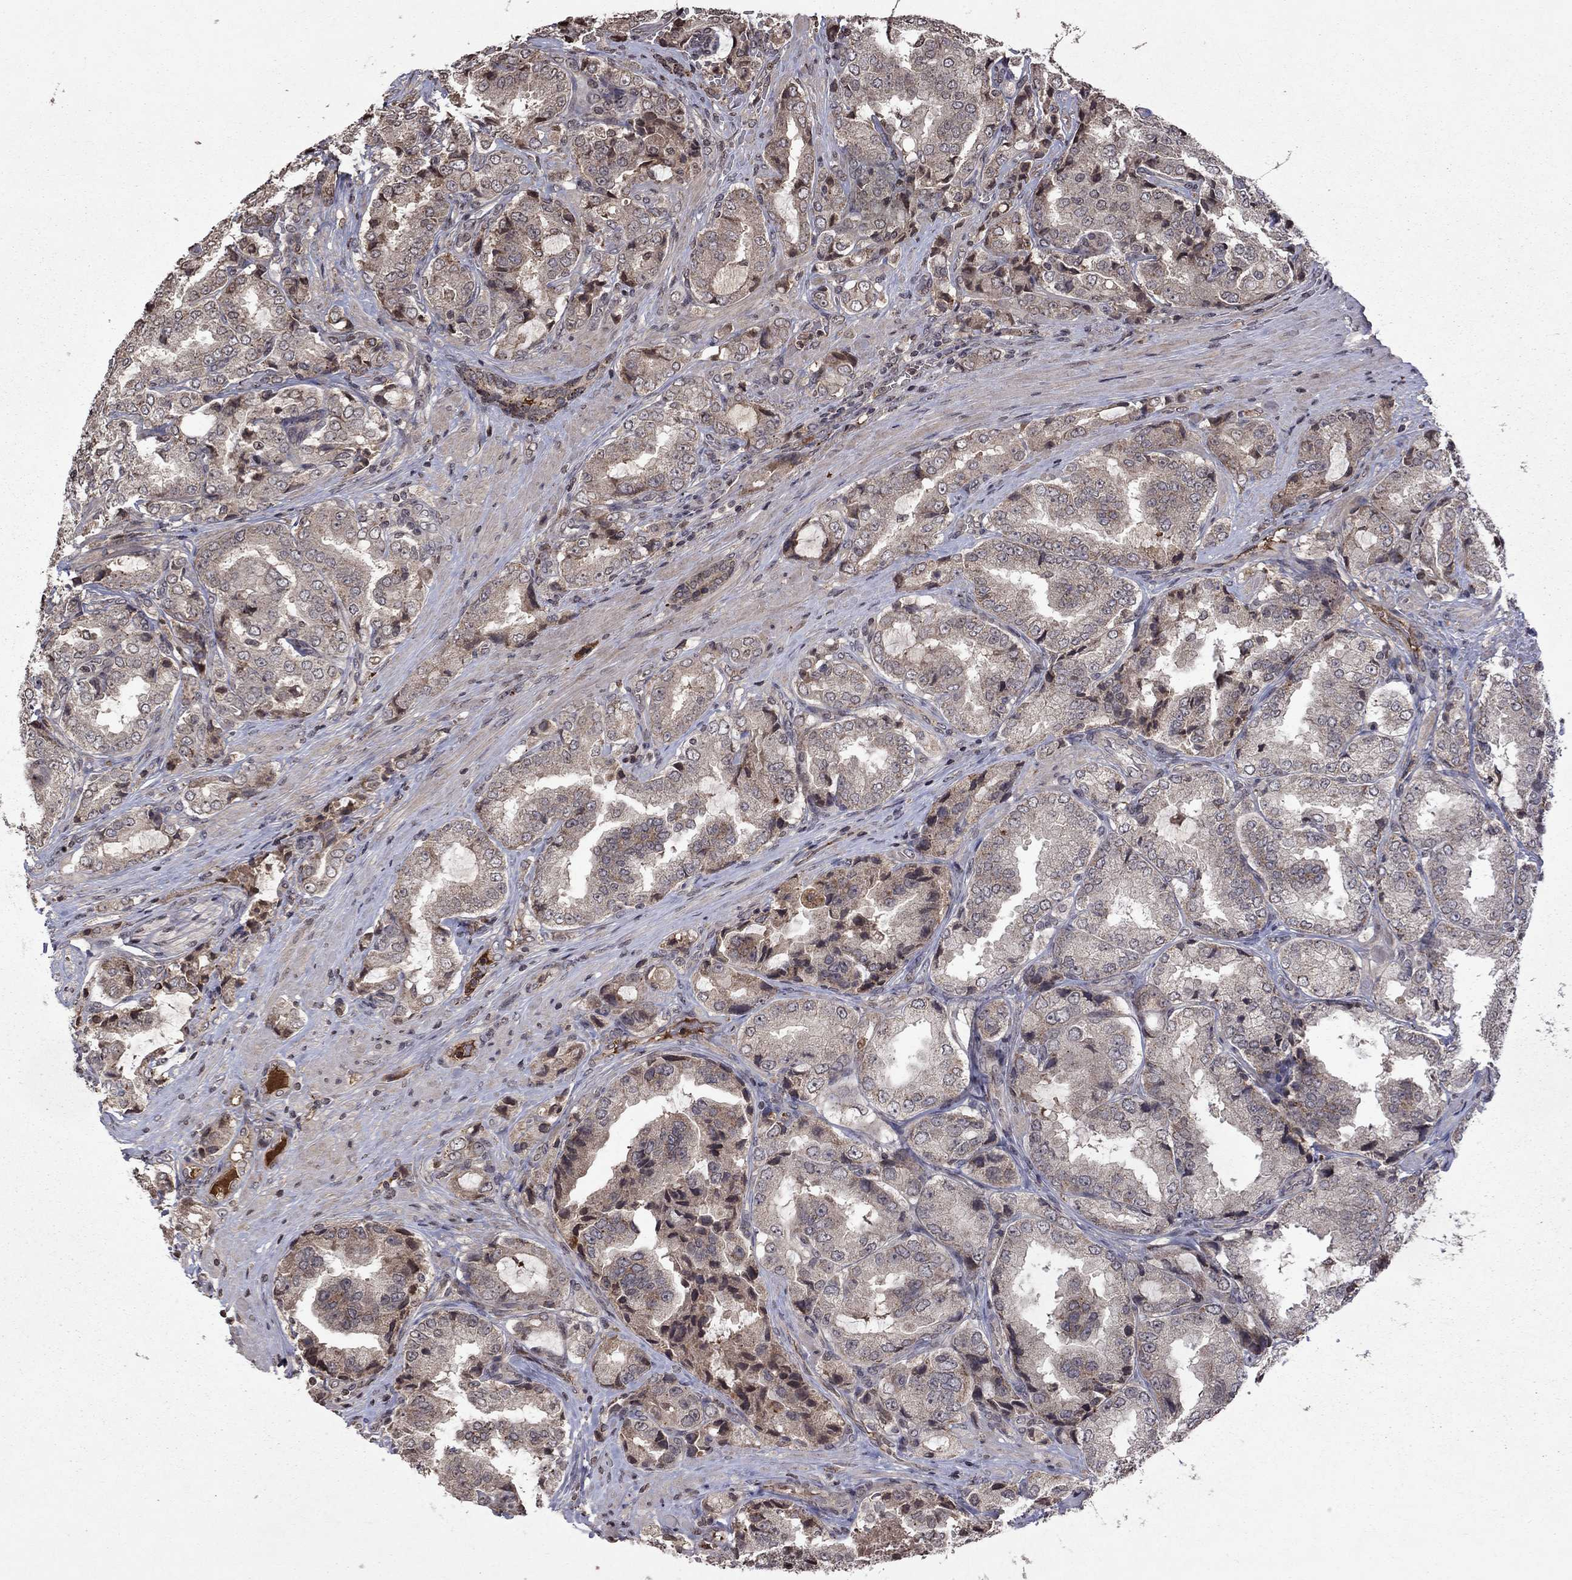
{"staining": {"intensity": "weak", "quantity": "<25%", "location": "cytoplasmic/membranous"}, "tissue": "prostate cancer", "cell_type": "Tumor cells", "image_type": "cancer", "snomed": [{"axis": "morphology", "description": "Adenocarcinoma, NOS"}, {"axis": "topography", "description": "Prostate"}], "caption": "Adenocarcinoma (prostate) was stained to show a protein in brown. There is no significant positivity in tumor cells.", "gene": "NLGN1", "patient": {"sex": "male", "age": 65}}